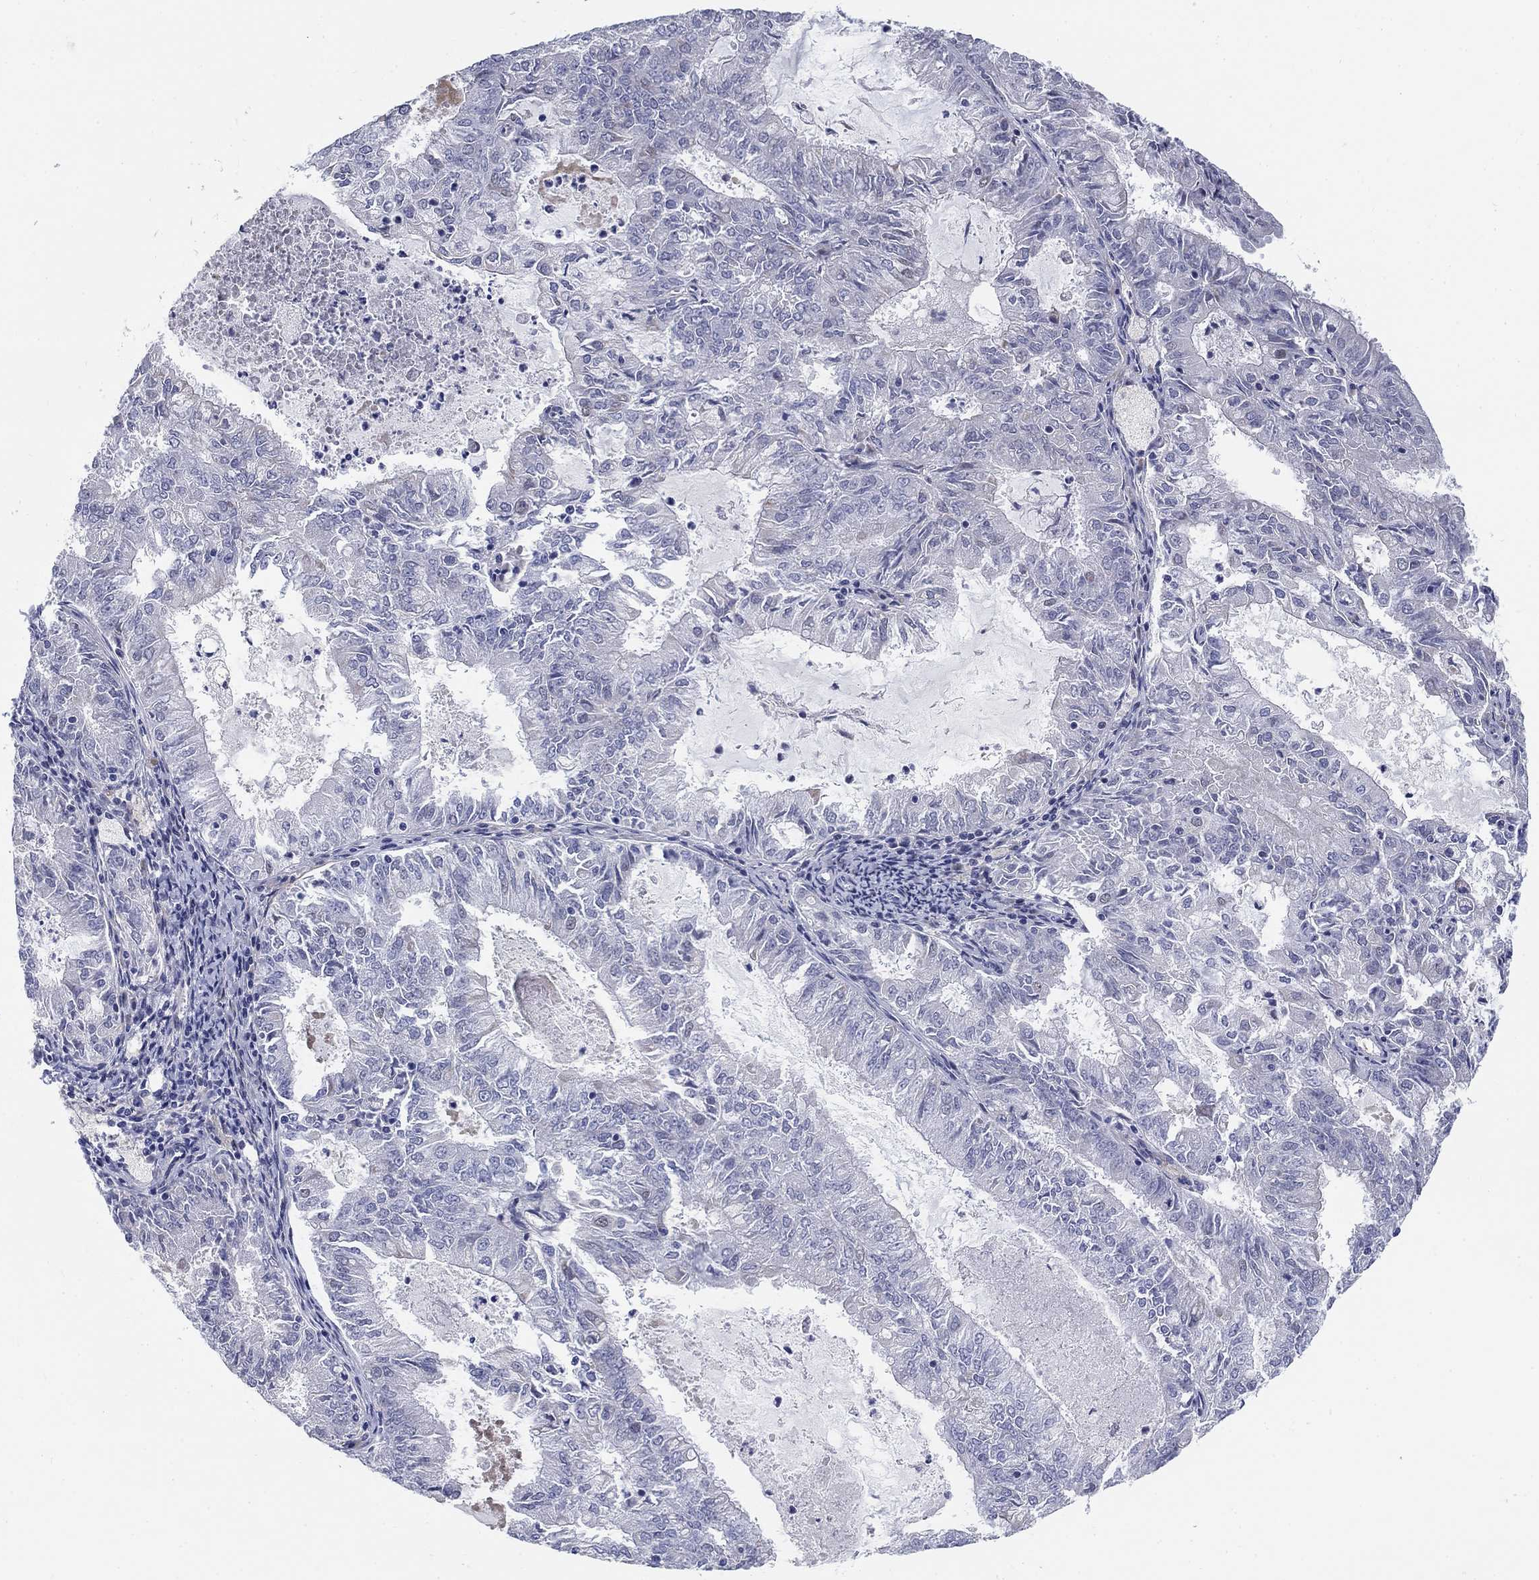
{"staining": {"intensity": "negative", "quantity": "none", "location": "none"}, "tissue": "endometrial cancer", "cell_type": "Tumor cells", "image_type": "cancer", "snomed": [{"axis": "morphology", "description": "Adenocarcinoma, NOS"}, {"axis": "topography", "description": "Endometrium"}], "caption": "Tumor cells show no significant expression in adenocarcinoma (endometrial).", "gene": "HEATR4", "patient": {"sex": "female", "age": 57}}